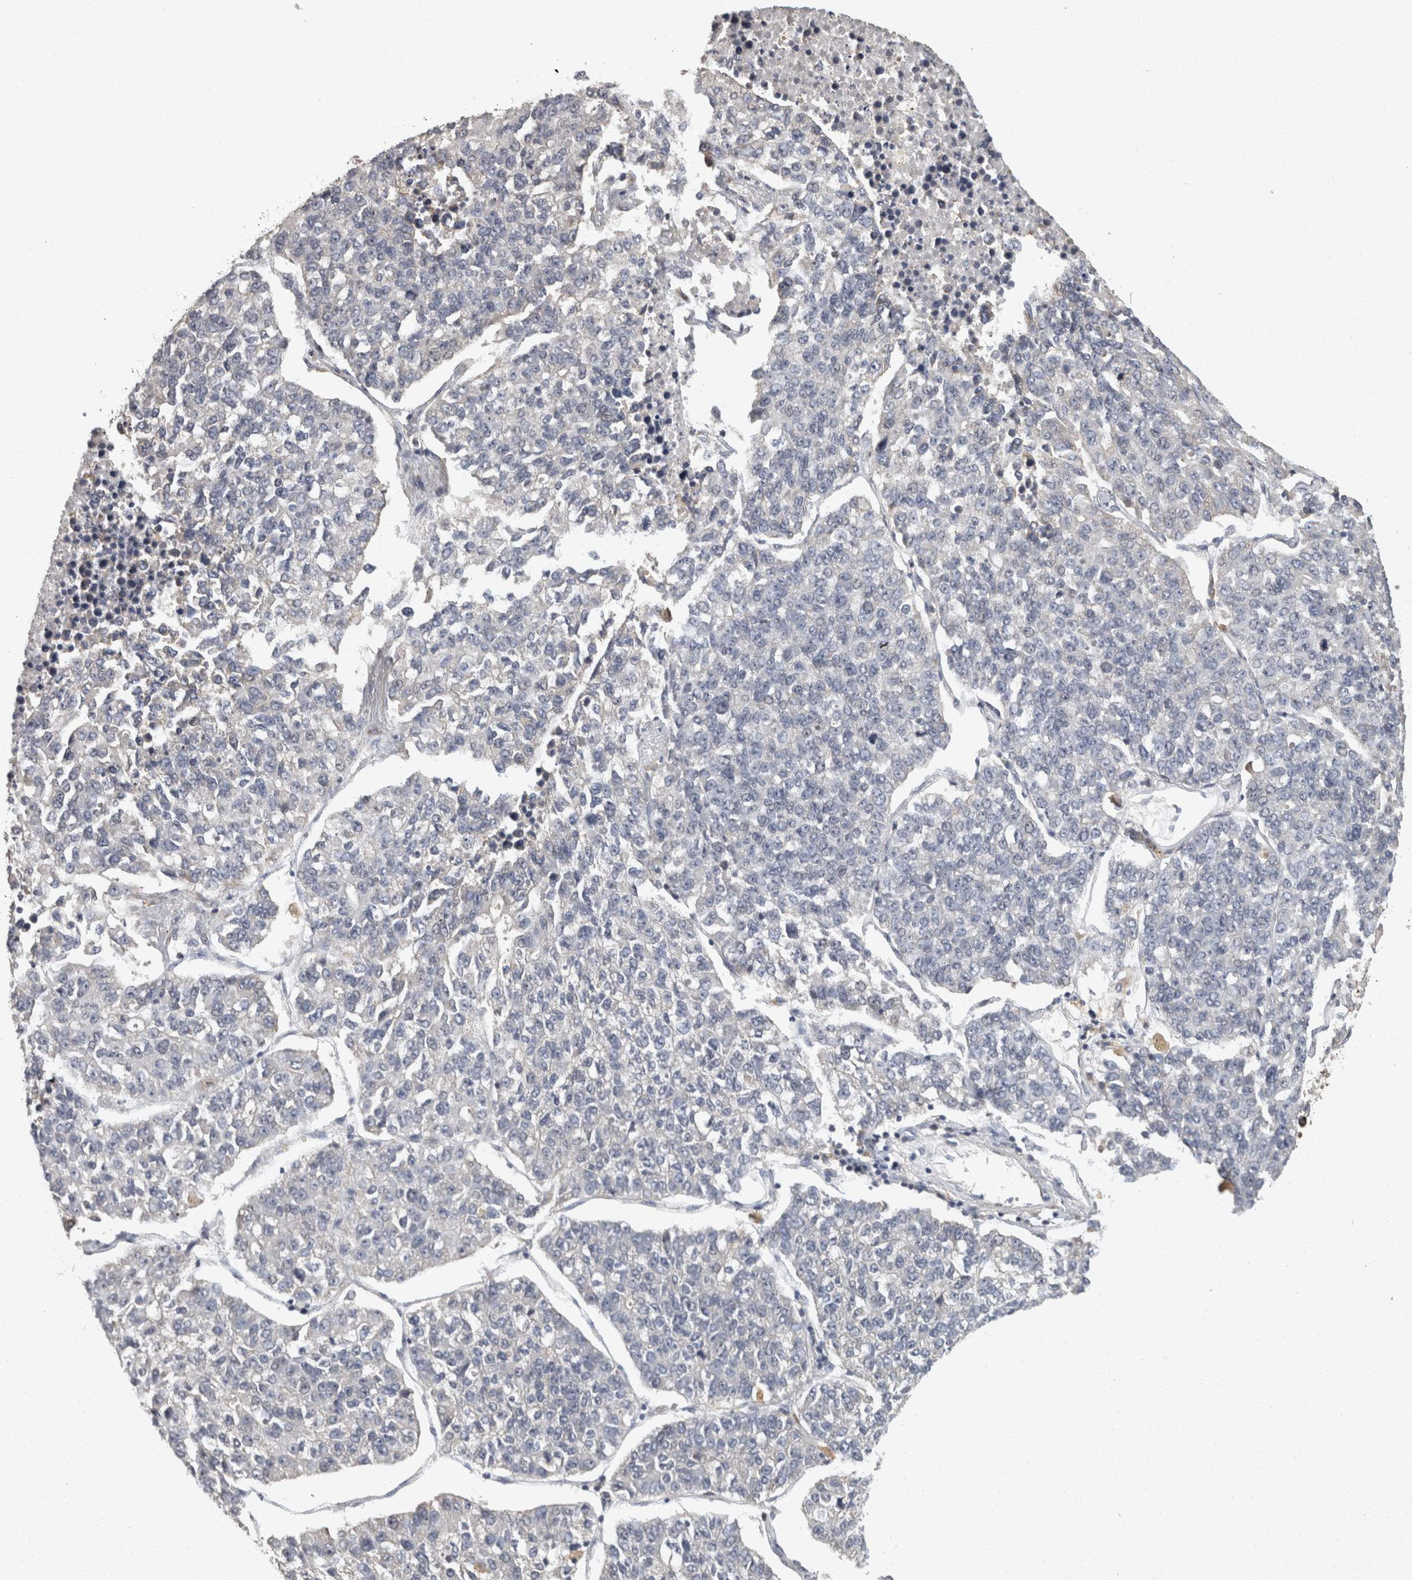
{"staining": {"intensity": "negative", "quantity": "none", "location": "none"}, "tissue": "lung cancer", "cell_type": "Tumor cells", "image_type": "cancer", "snomed": [{"axis": "morphology", "description": "Adenocarcinoma, NOS"}, {"axis": "topography", "description": "Lung"}], "caption": "Tumor cells show no significant protein staining in lung cancer.", "gene": "ACAT2", "patient": {"sex": "male", "age": 49}}